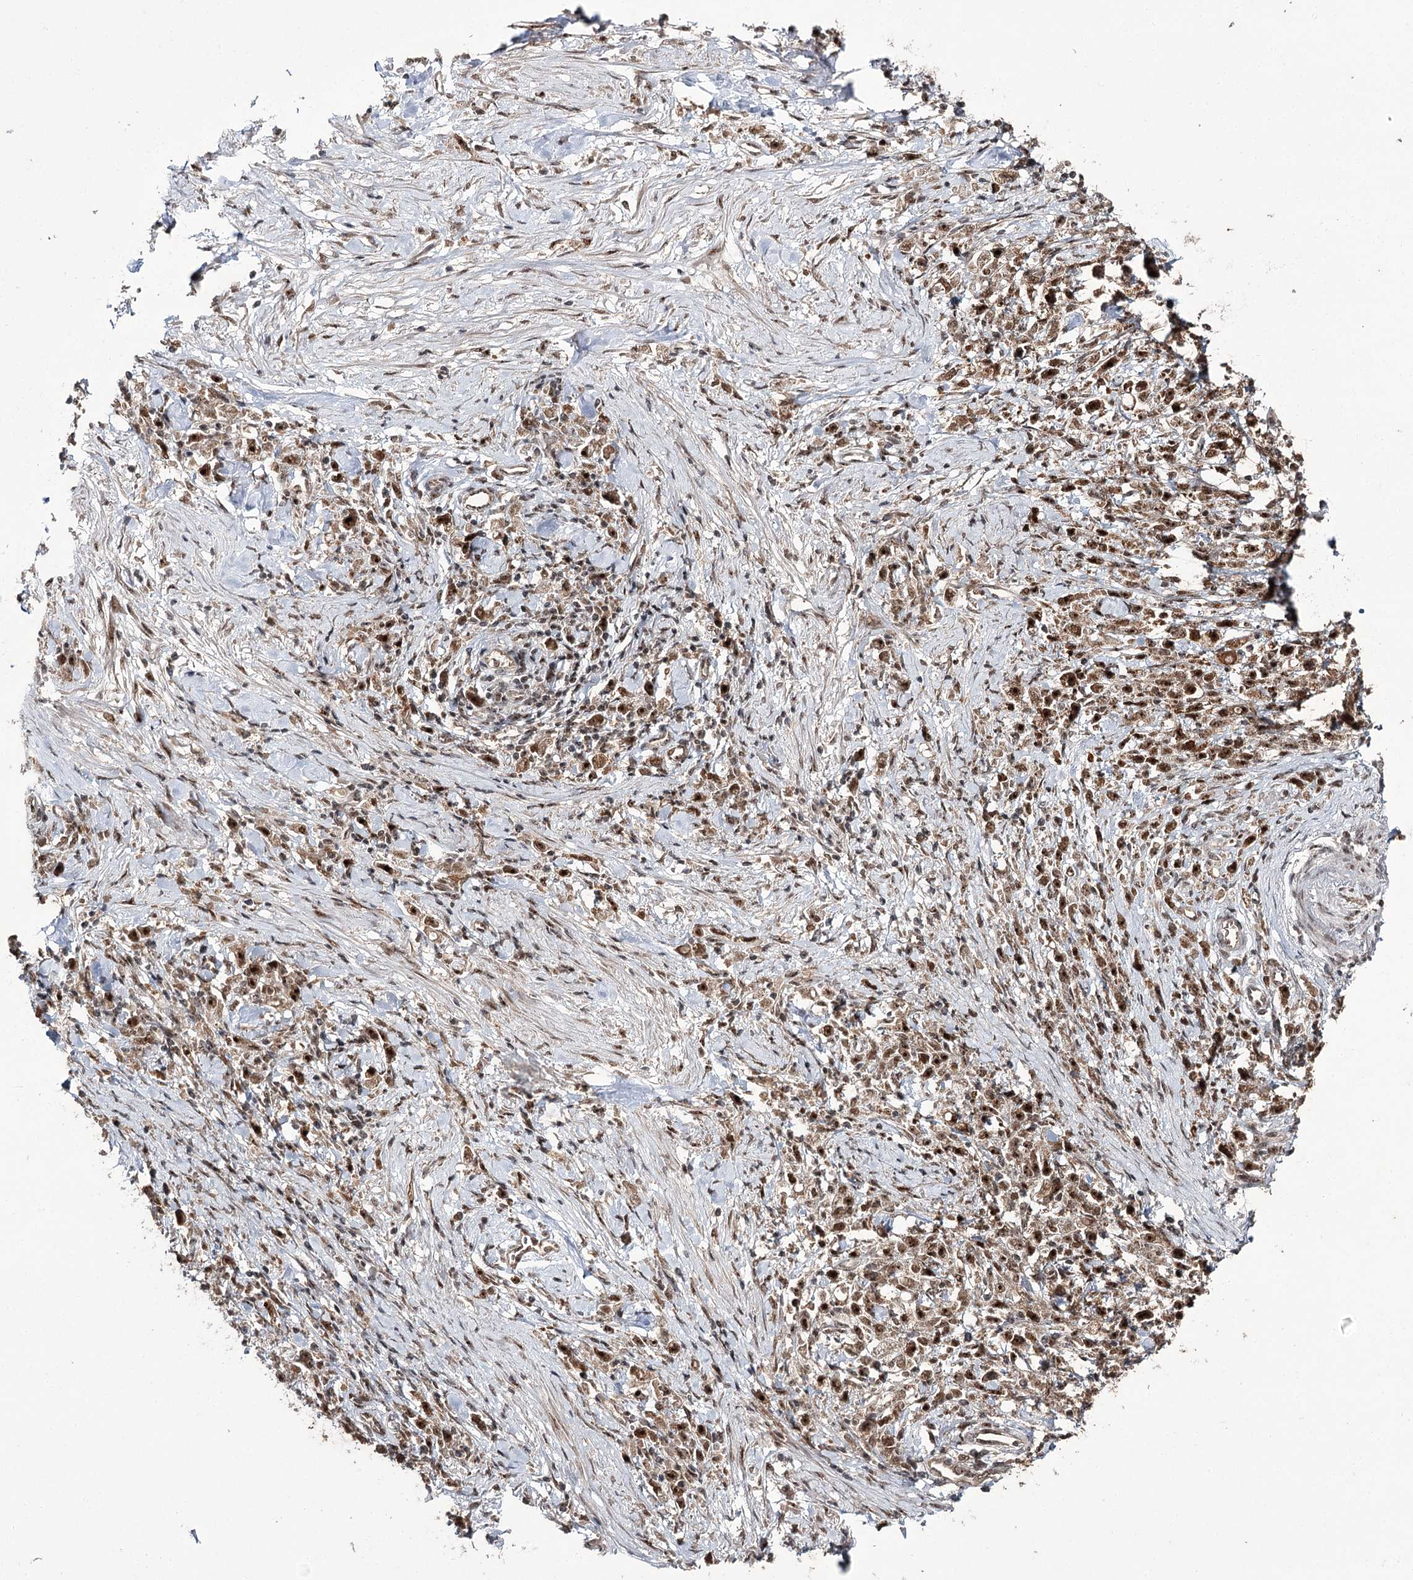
{"staining": {"intensity": "moderate", "quantity": ">75%", "location": "nuclear"}, "tissue": "stomach cancer", "cell_type": "Tumor cells", "image_type": "cancer", "snomed": [{"axis": "morphology", "description": "Adenocarcinoma, NOS"}, {"axis": "topography", "description": "Stomach"}], "caption": "Immunohistochemistry of stomach cancer reveals medium levels of moderate nuclear staining in approximately >75% of tumor cells.", "gene": "ERCC3", "patient": {"sex": "female", "age": 59}}